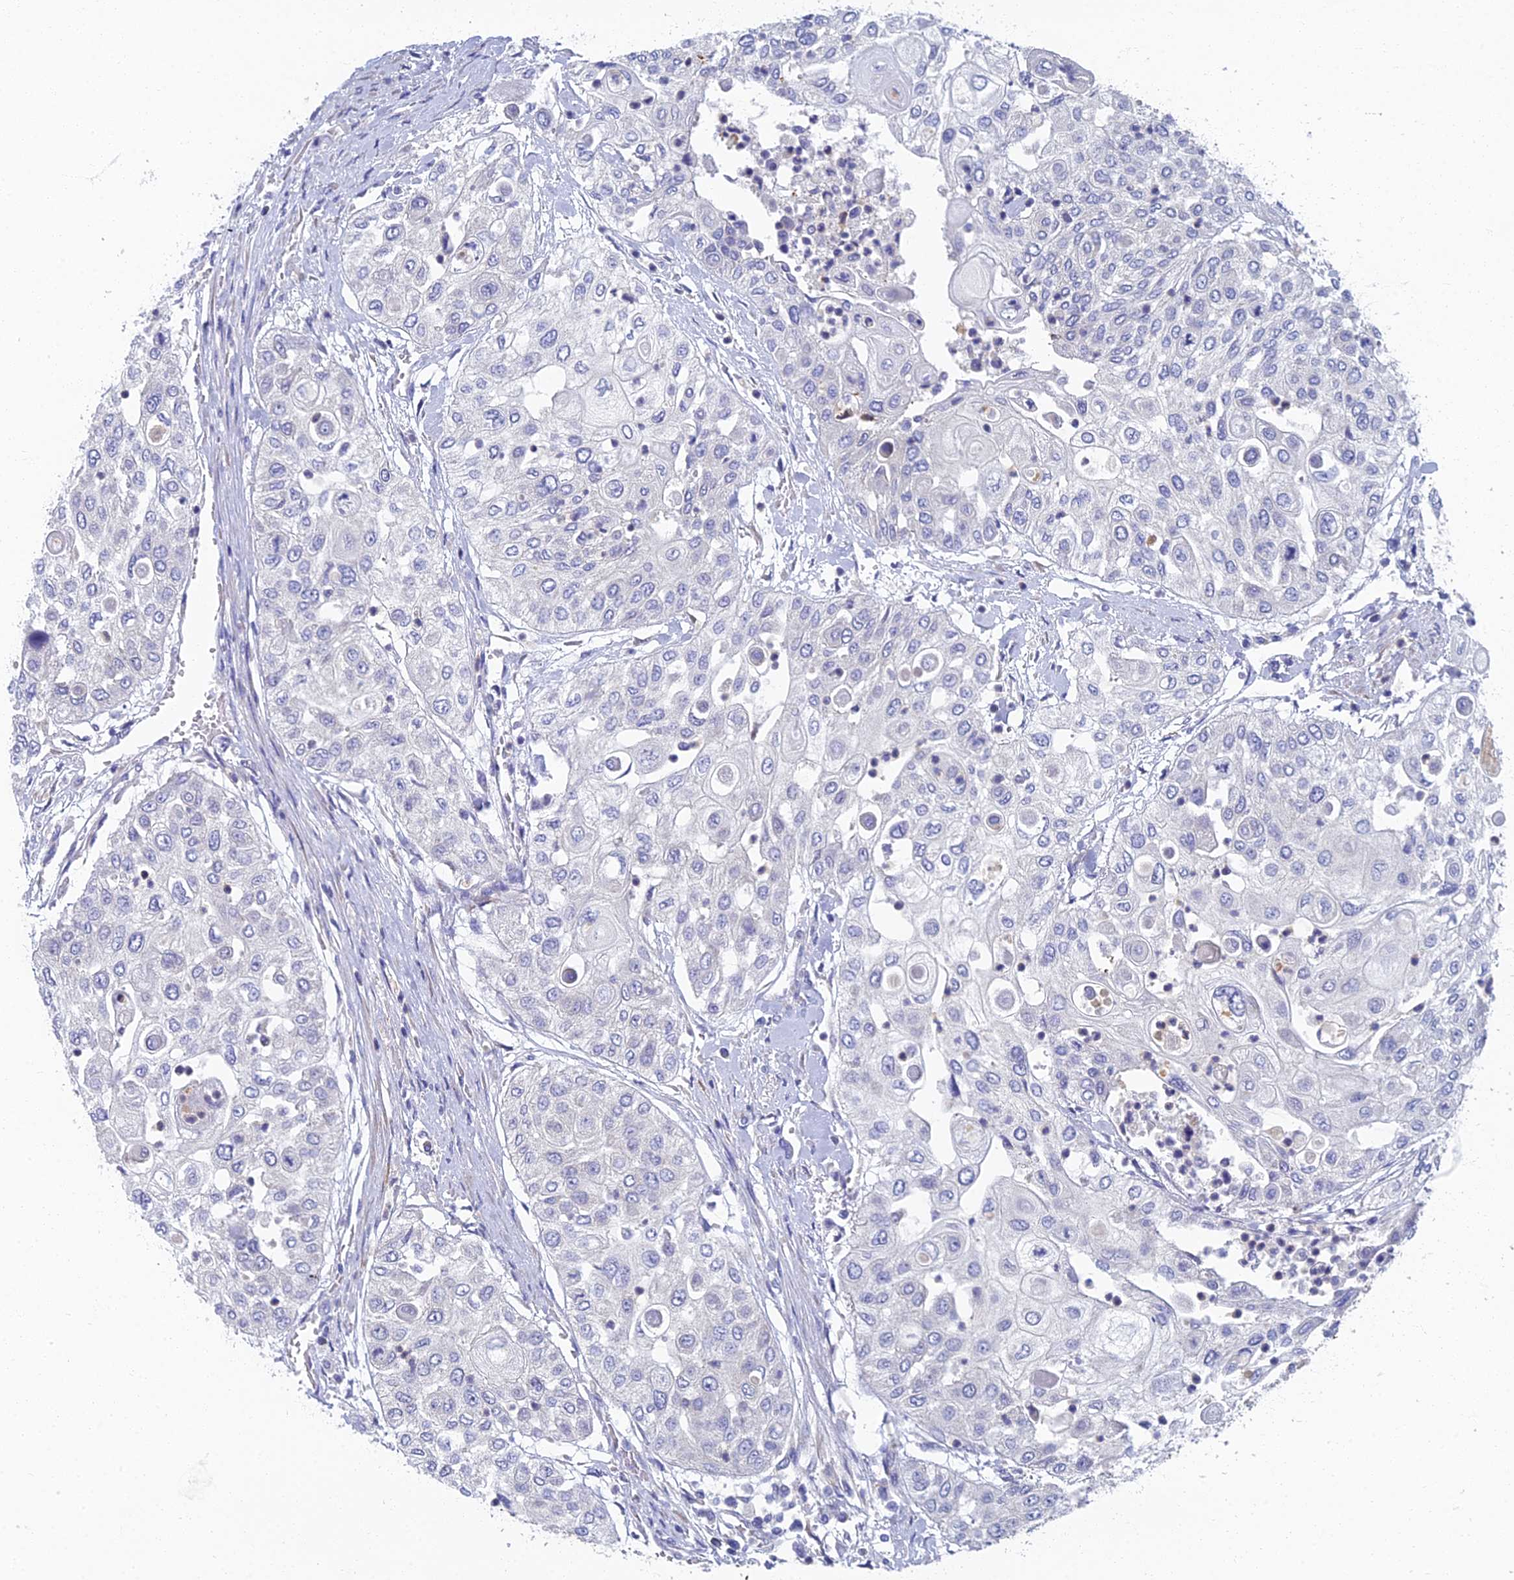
{"staining": {"intensity": "negative", "quantity": "none", "location": "none"}, "tissue": "urothelial cancer", "cell_type": "Tumor cells", "image_type": "cancer", "snomed": [{"axis": "morphology", "description": "Urothelial carcinoma, High grade"}, {"axis": "topography", "description": "Urinary bladder"}], "caption": "Immunohistochemistry of human urothelial carcinoma (high-grade) exhibits no expression in tumor cells.", "gene": "SPIN4", "patient": {"sex": "female", "age": 79}}